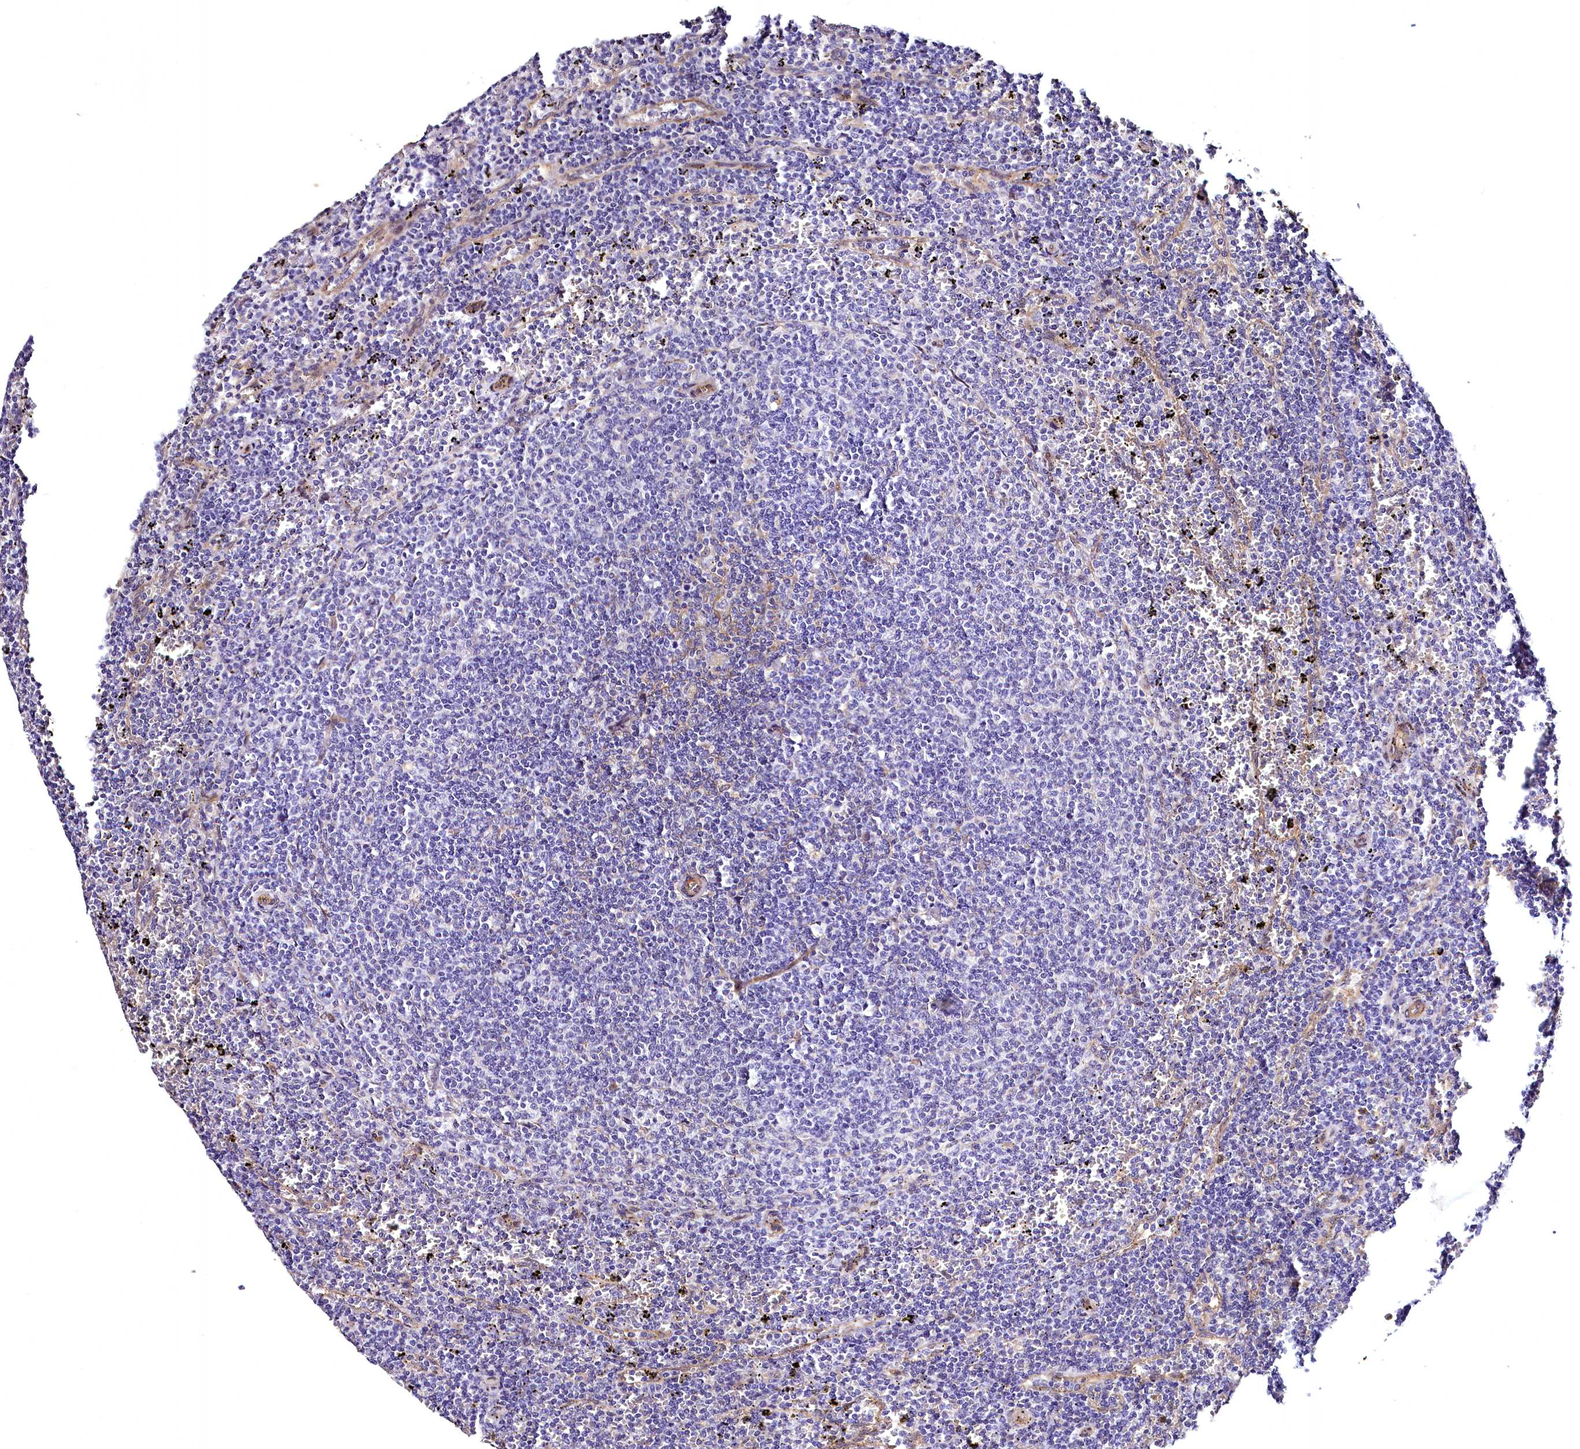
{"staining": {"intensity": "negative", "quantity": "none", "location": "none"}, "tissue": "lymphoma", "cell_type": "Tumor cells", "image_type": "cancer", "snomed": [{"axis": "morphology", "description": "Malignant lymphoma, non-Hodgkin's type, Low grade"}, {"axis": "topography", "description": "Spleen"}], "caption": "DAB immunohistochemical staining of human lymphoma demonstrates no significant expression in tumor cells.", "gene": "STXBP1", "patient": {"sex": "female", "age": 50}}